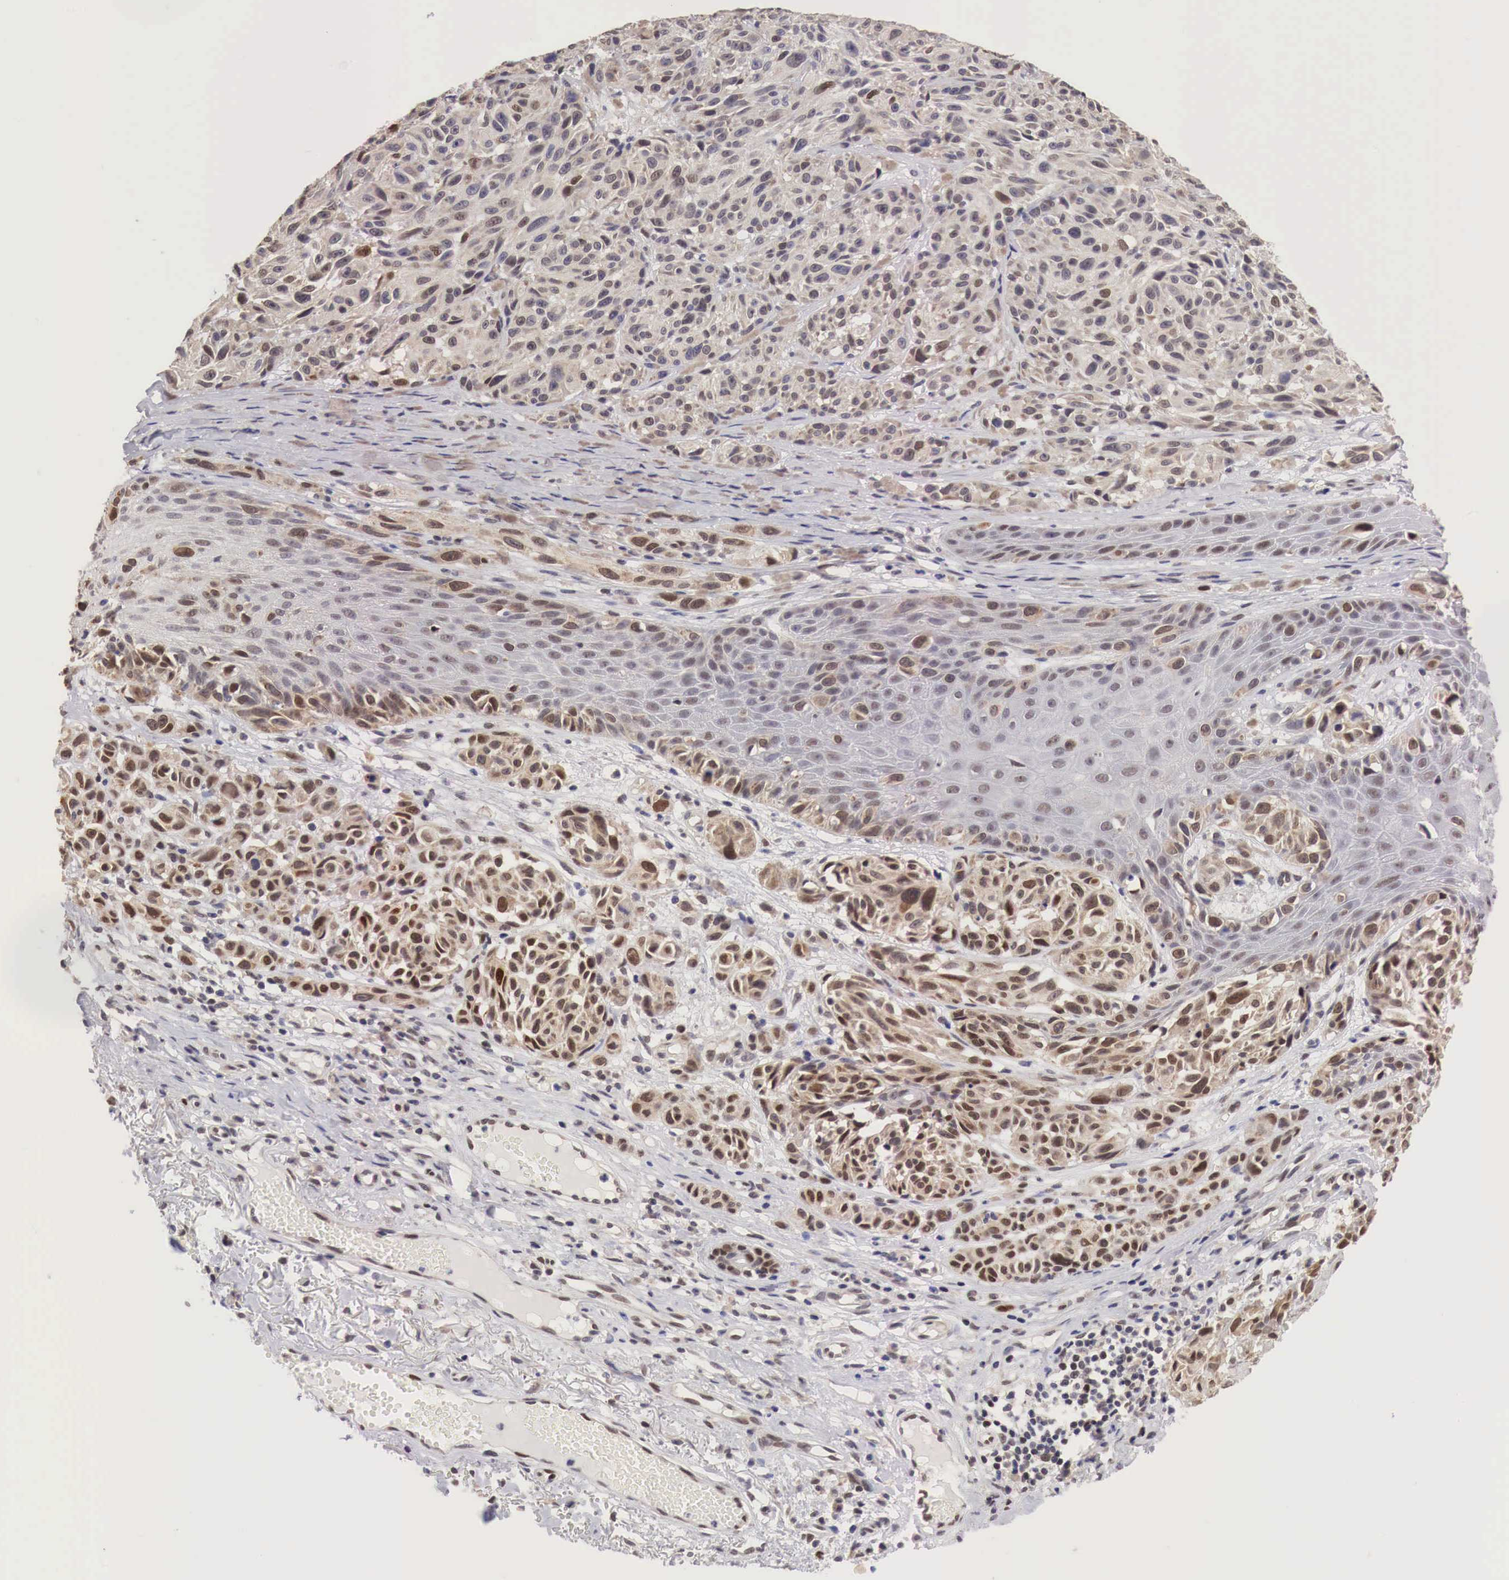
{"staining": {"intensity": "strong", "quantity": ">75%", "location": "cytoplasmic/membranous,nuclear"}, "tissue": "melanoma", "cell_type": "Tumor cells", "image_type": "cancer", "snomed": [{"axis": "morphology", "description": "Malignant melanoma, NOS"}, {"axis": "topography", "description": "Skin"}], "caption": "Immunohistochemical staining of human melanoma shows high levels of strong cytoplasmic/membranous and nuclear protein positivity in about >75% of tumor cells. The staining was performed using DAB, with brown indicating positive protein expression. Nuclei are stained blue with hematoxylin.", "gene": "PABIR2", "patient": {"sex": "male", "age": 70}}